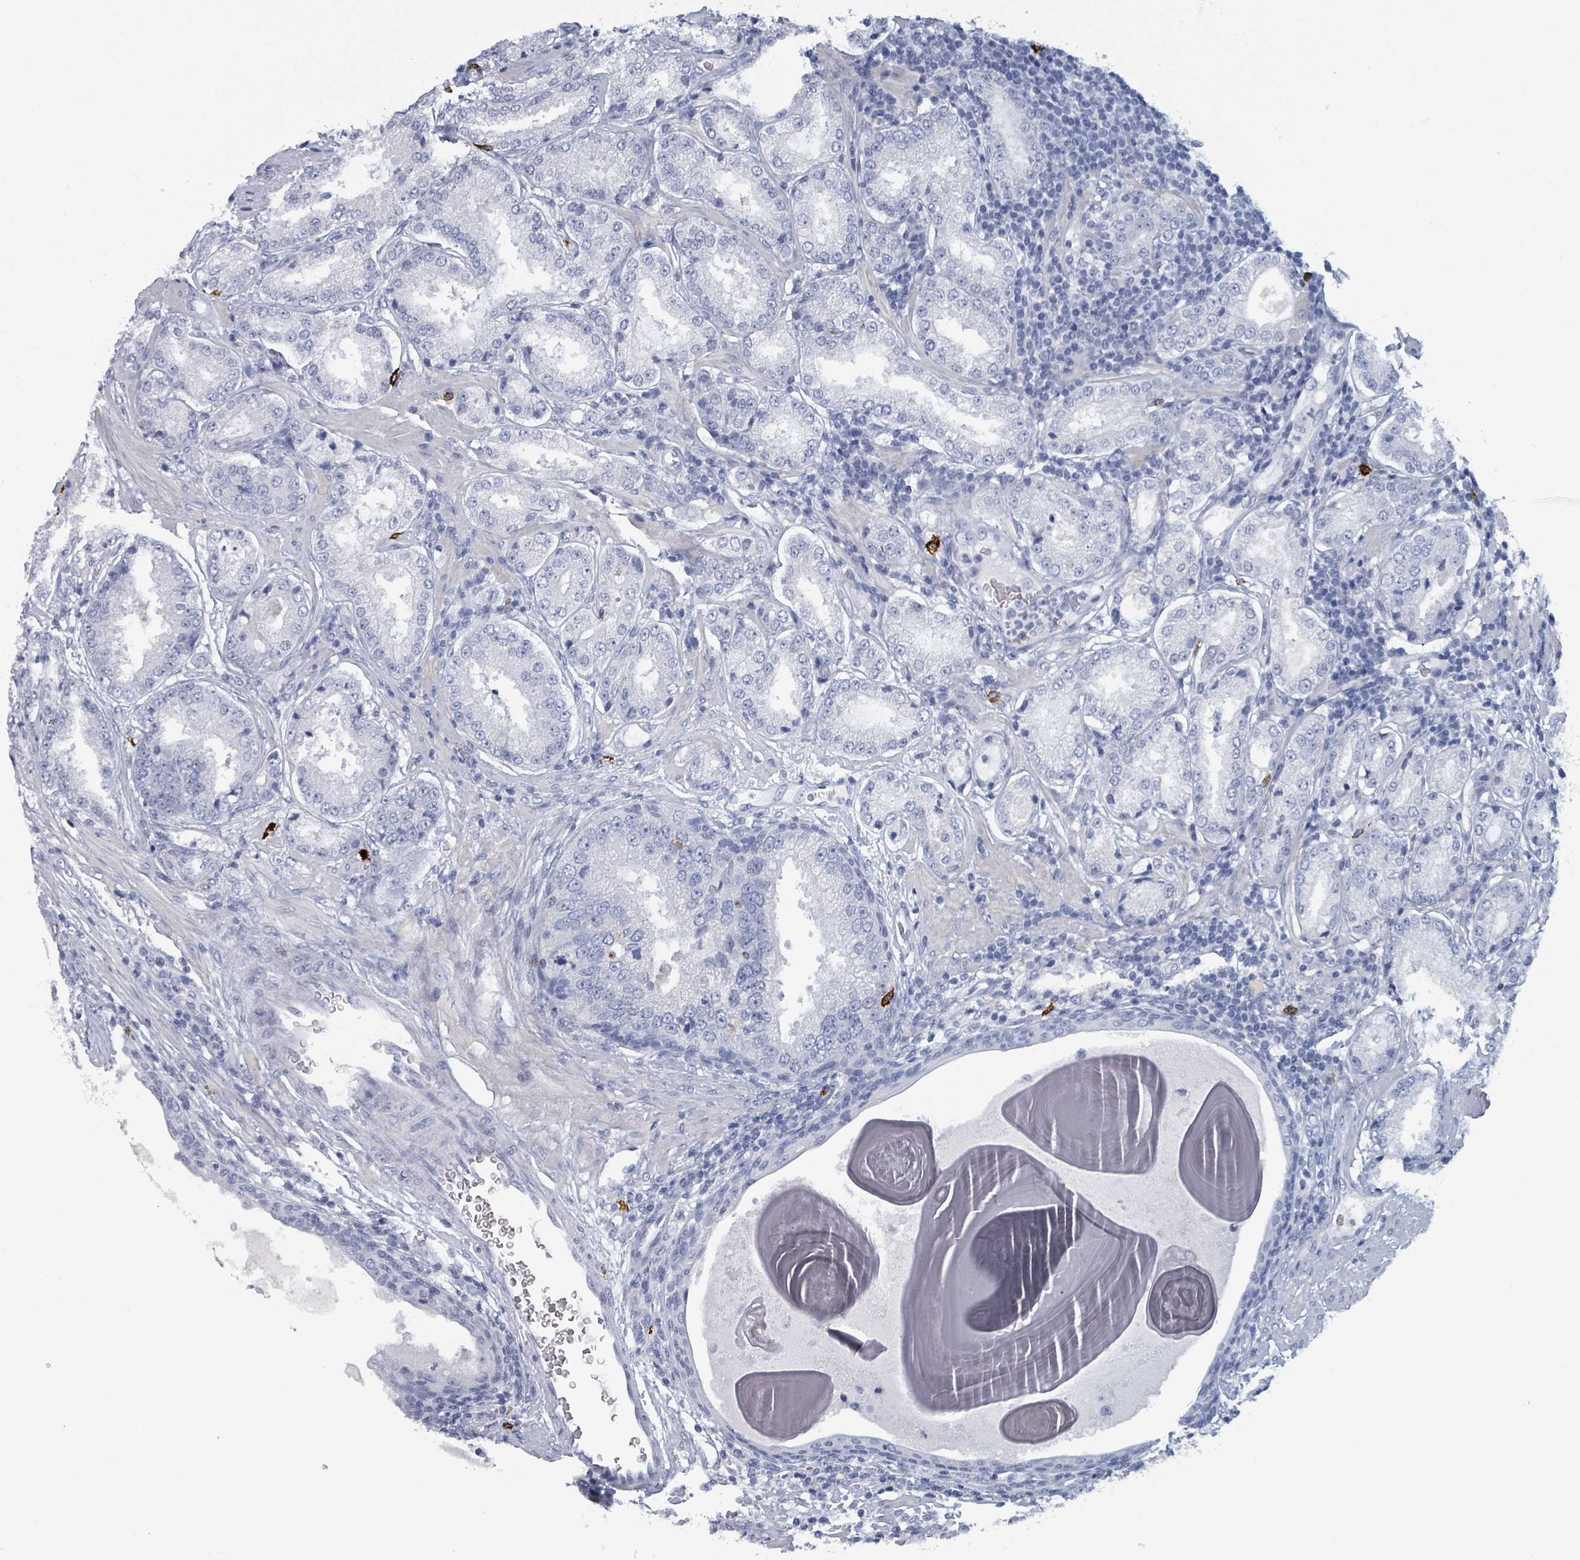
{"staining": {"intensity": "negative", "quantity": "none", "location": "none"}, "tissue": "prostate cancer", "cell_type": "Tumor cells", "image_type": "cancer", "snomed": [{"axis": "morphology", "description": "Adenocarcinoma, Low grade"}, {"axis": "topography", "description": "Prostate"}], "caption": "There is no significant staining in tumor cells of prostate adenocarcinoma (low-grade).", "gene": "VPS13D", "patient": {"sex": "male", "age": 59}}